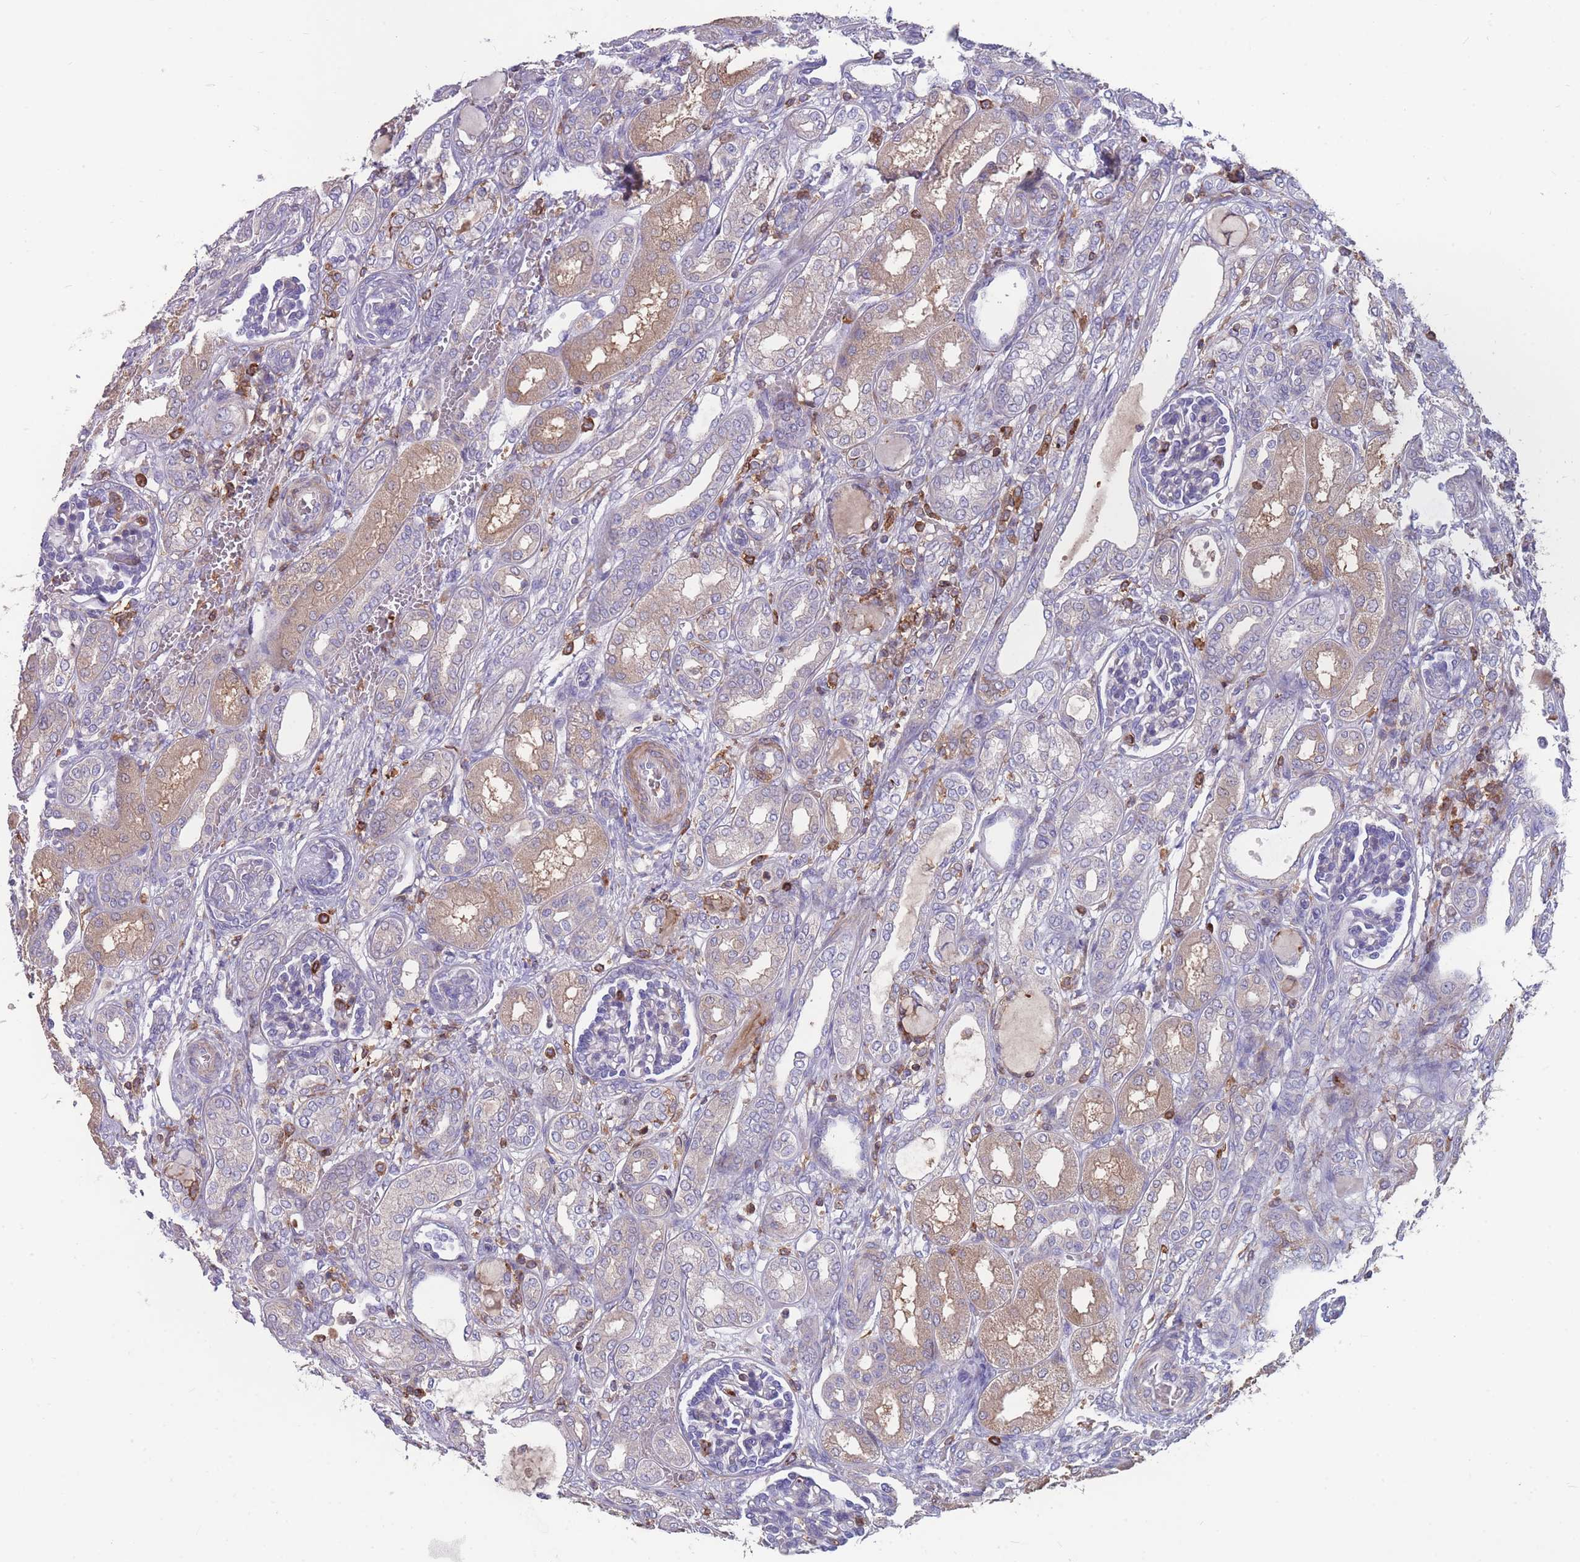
{"staining": {"intensity": "negative", "quantity": "none", "location": "none"}, "tissue": "kidney", "cell_type": "Cells in glomeruli", "image_type": "normal", "snomed": [{"axis": "morphology", "description": "Normal tissue, NOS"}, {"axis": "morphology", "description": "Neoplasm, malignant, NOS"}, {"axis": "topography", "description": "Kidney"}], "caption": "IHC of benign kidney reveals no staining in cells in glomeruli. (Brightfield microscopy of DAB IHC at high magnification).", "gene": "CD33", "patient": {"sex": "female", "age": 1}}